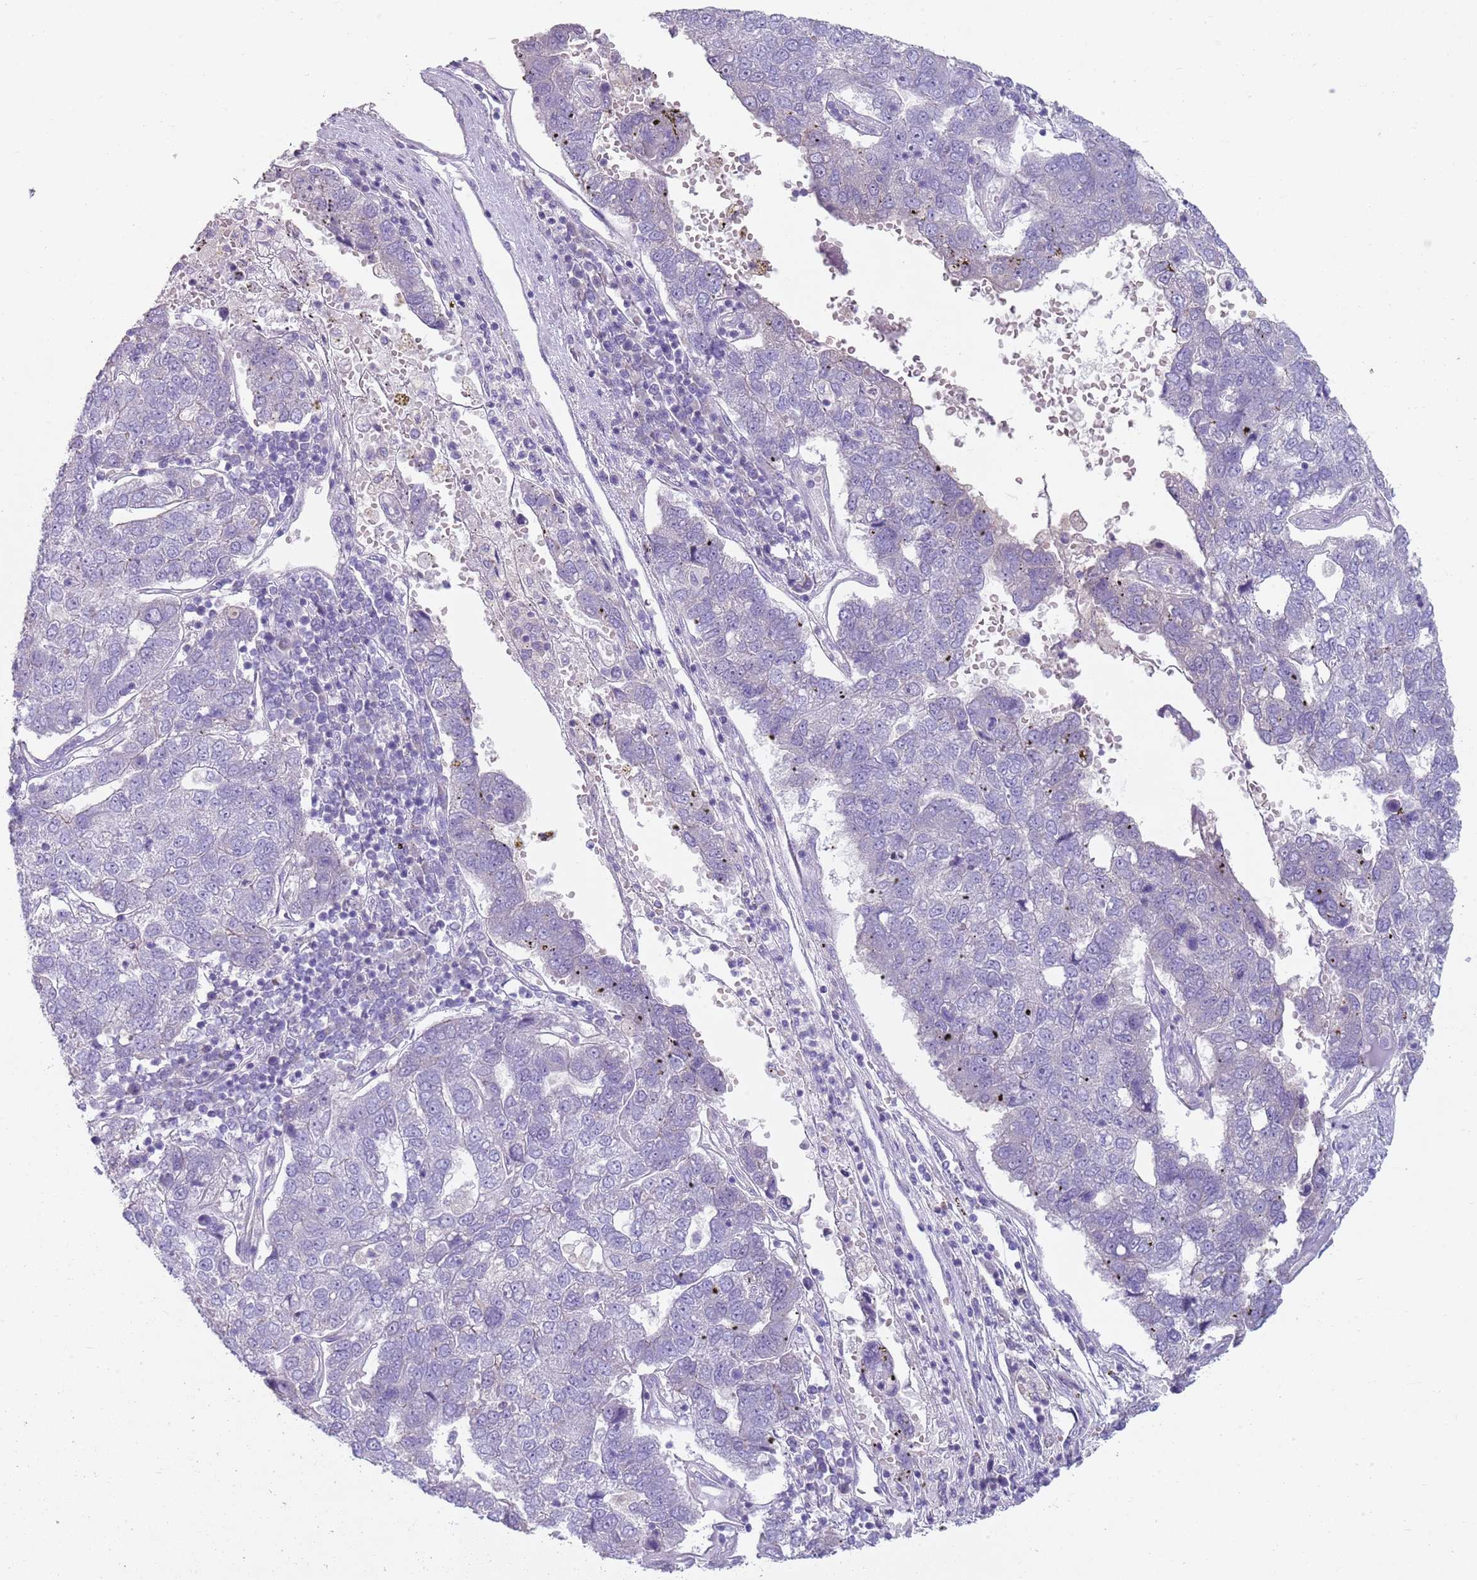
{"staining": {"intensity": "negative", "quantity": "none", "location": "none"}, "tissue": "pancreatic cancer", "cell_type": "Tumor cells", "image_type": "cancer", "snomed": [{"axis": "morphology", "description": "Adenocarcinoma, NOS"}, {"axis": "topography", "description": "Pancreas"}], "caption": "Pancreatic adenocarcinoma was stained to show a protein in brown. There is no significant staining in tumor cells.", "gene": "ZNF583", "patient": {"sex": "female", "age": 61}}